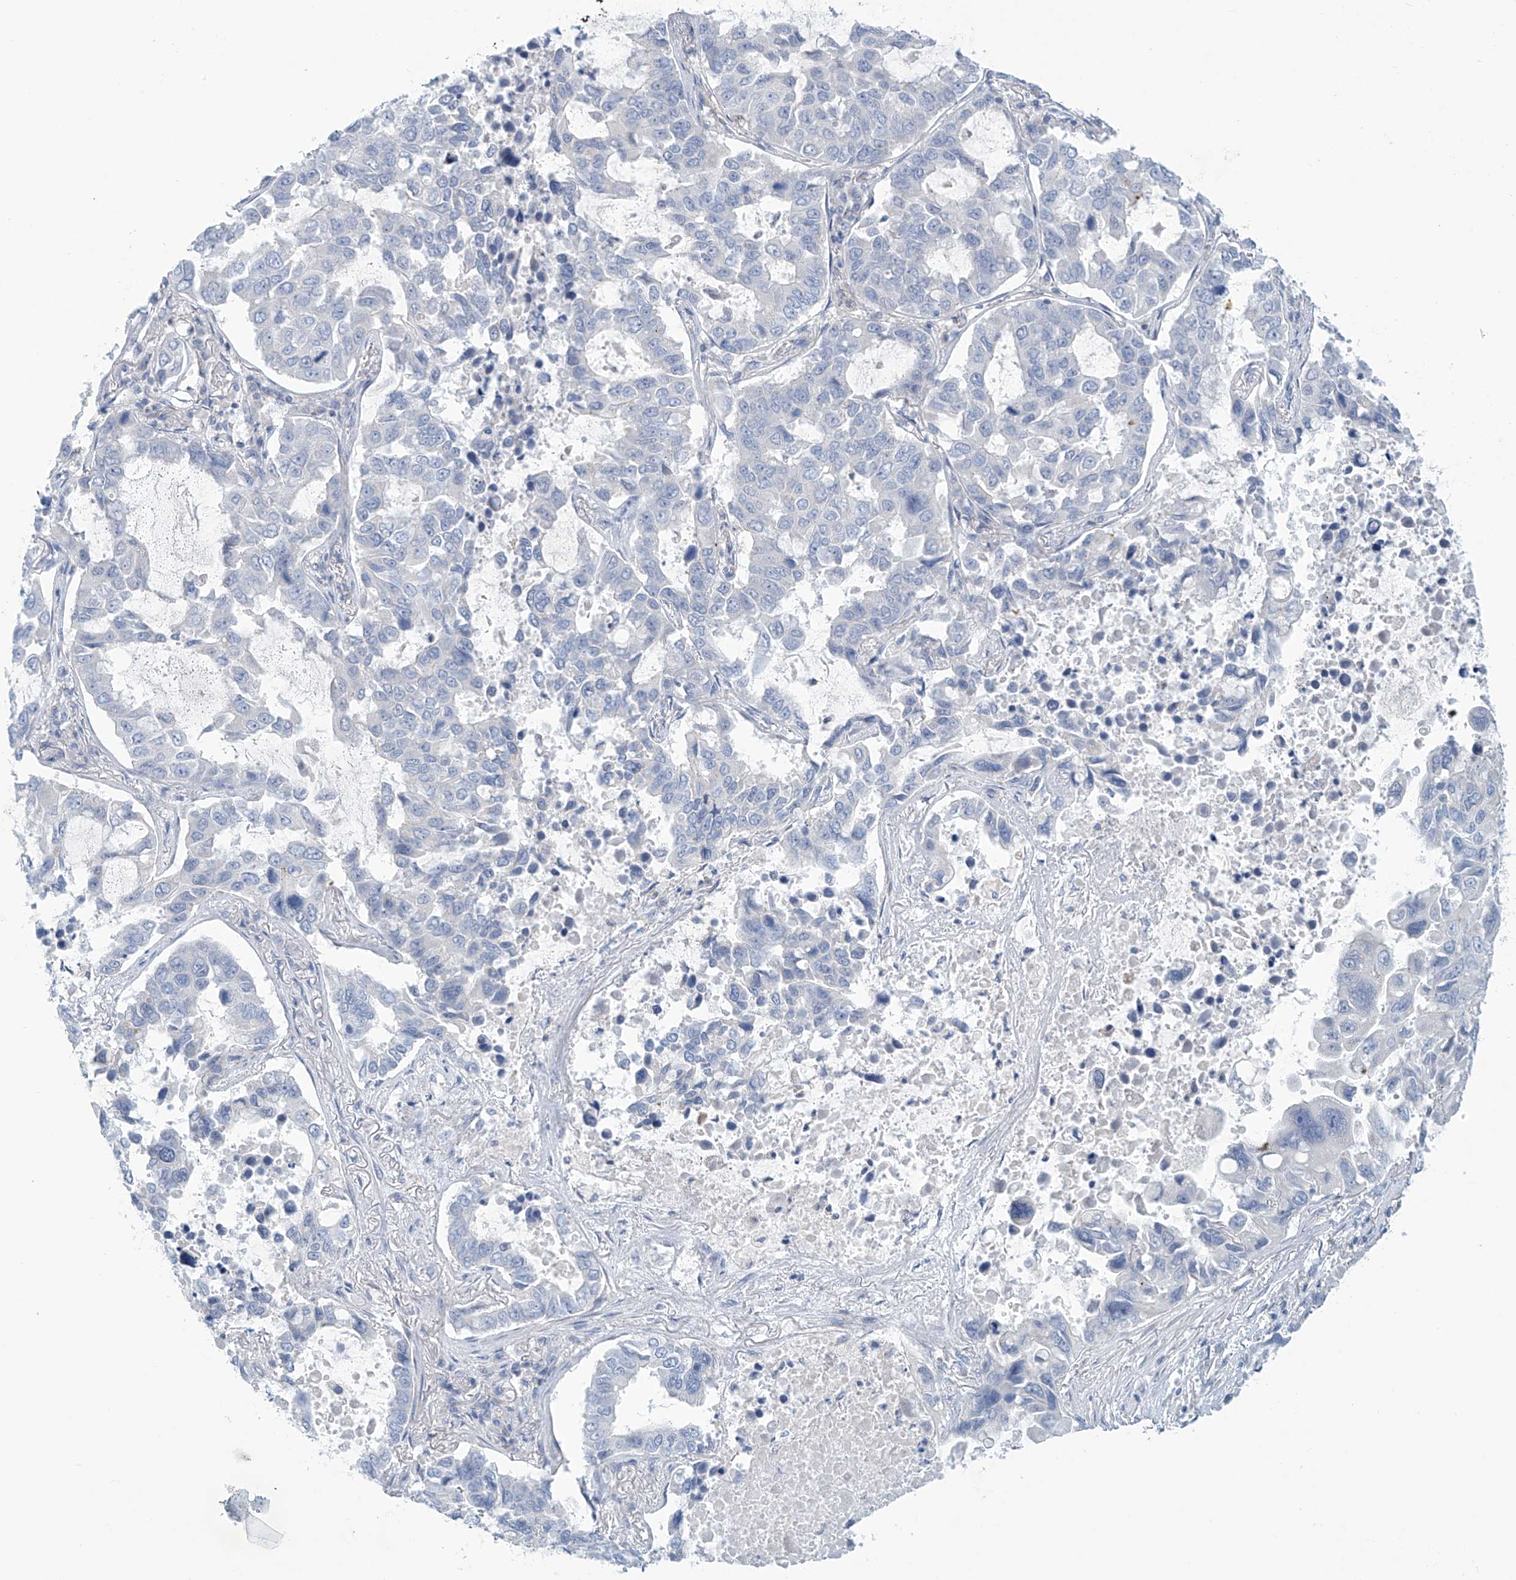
{"staining": {"intensity": "negative", "quantity": "none", "location": "none"}, "tissue": "lung cancer", "cell_type": "Tumor cells", "image_type": "cancer", "snomed": [{"axis": "morphology", "description": "Adenocarcinoma, NOS"}, {"axis": "topography", "description": "Lung"}], "caption": "The photomicrograph demonstrates no significant staining in tumor cells of adenocarcinoma (lung). (Brightfield microscopy of DAB (3,3'-diaminobenzidine) IHC at high magnification).", "gene": "SLC6A12", "patient": {"sex": "male", "age": 64}}